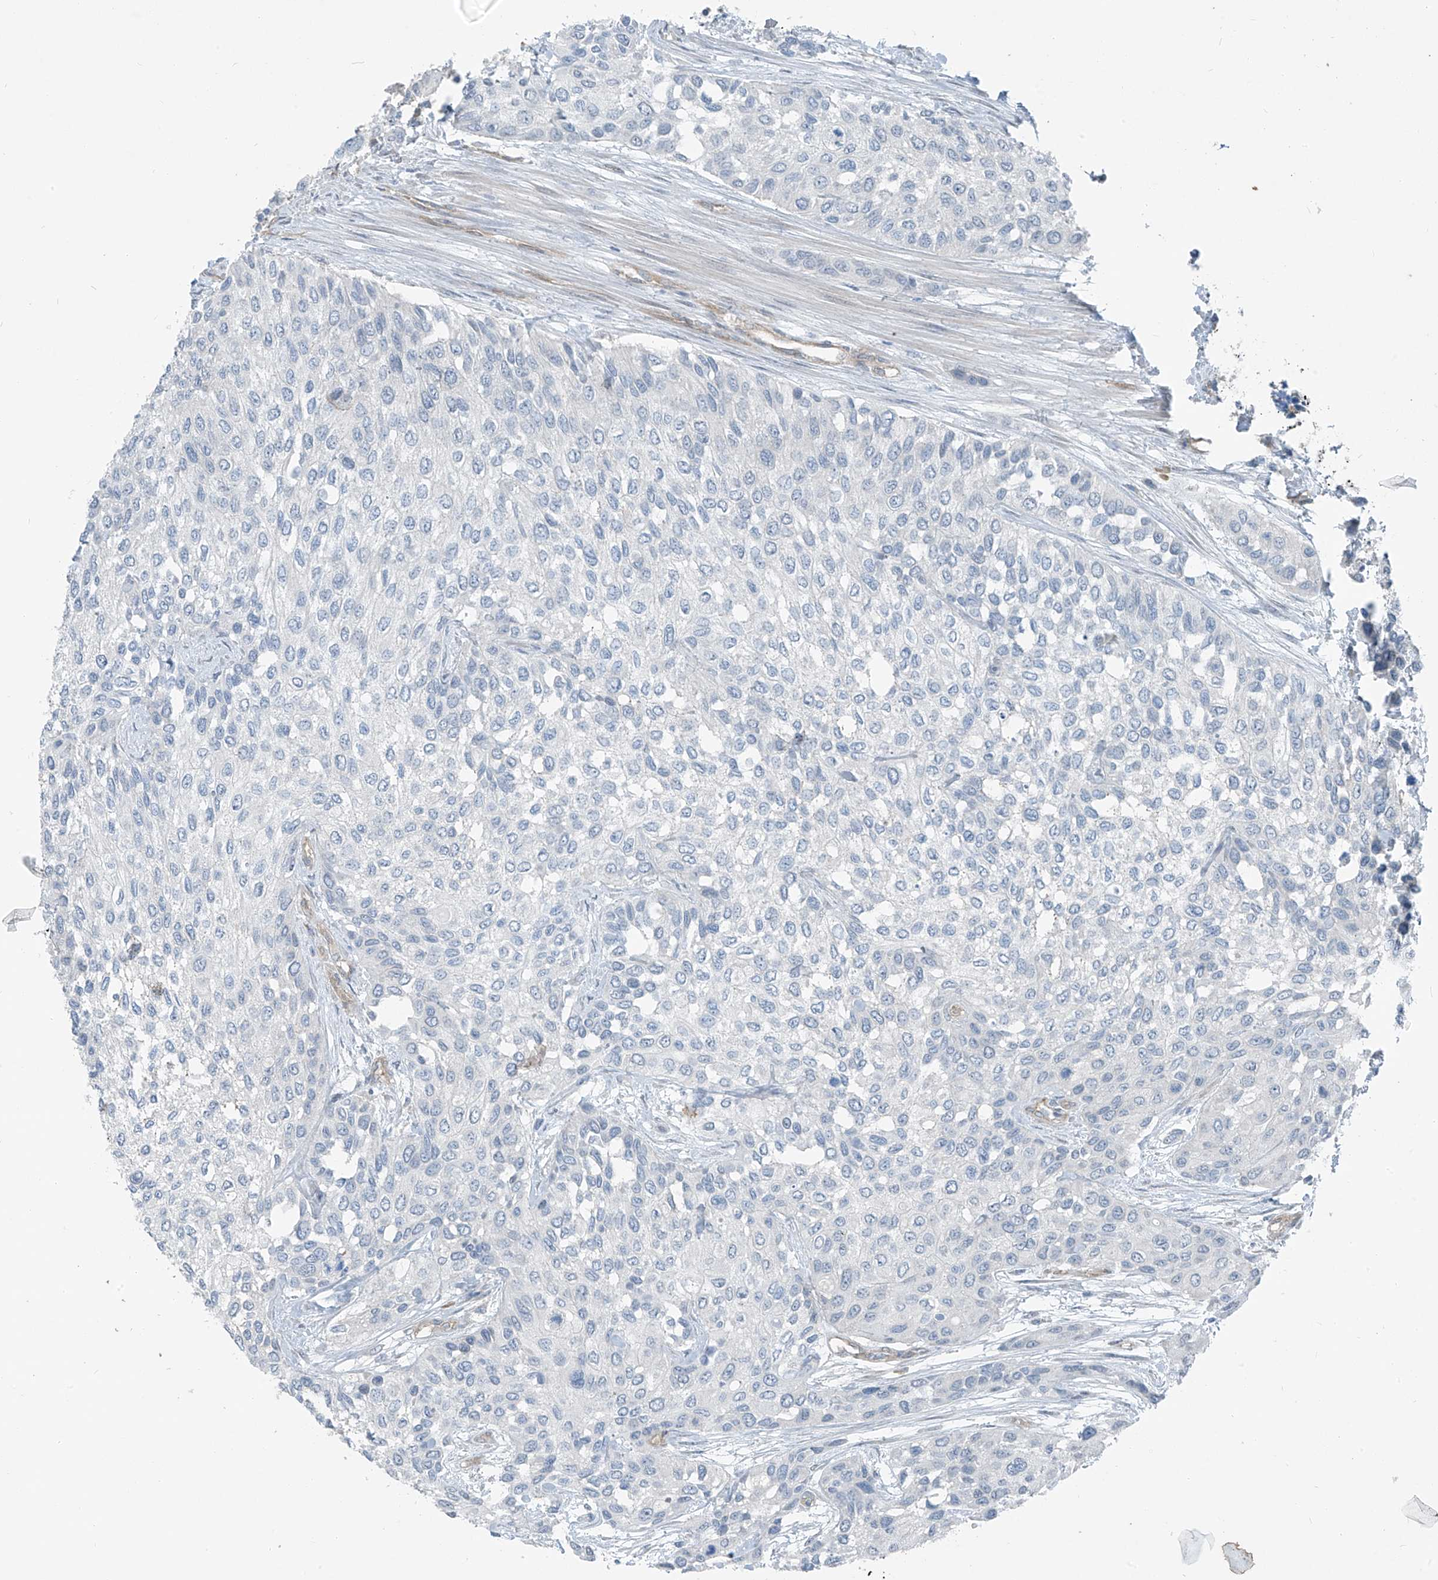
{"staining": {"intensity": "negative", "quantity": "none", "location": "none"}, "tissue": "urothelial cancer", "cell_type": "Tumor cells", "image_type": "cancer", "snomed": [{"axis": "morphology", "description": "Normal tissue, NOS"}, {"axis": "morphology", "description": "Urothelial carcinoma, High grade"}, {"axis": "topography", "description": "Vascular tissue"}, {"axis": "topography", "description": "Urinary bladder"}], "caption": "Image shows no significant protein staining in tumor cells of urothelial cancer.", "gene": "TNS2", "patient": {"sex": "female", "age": 56}}